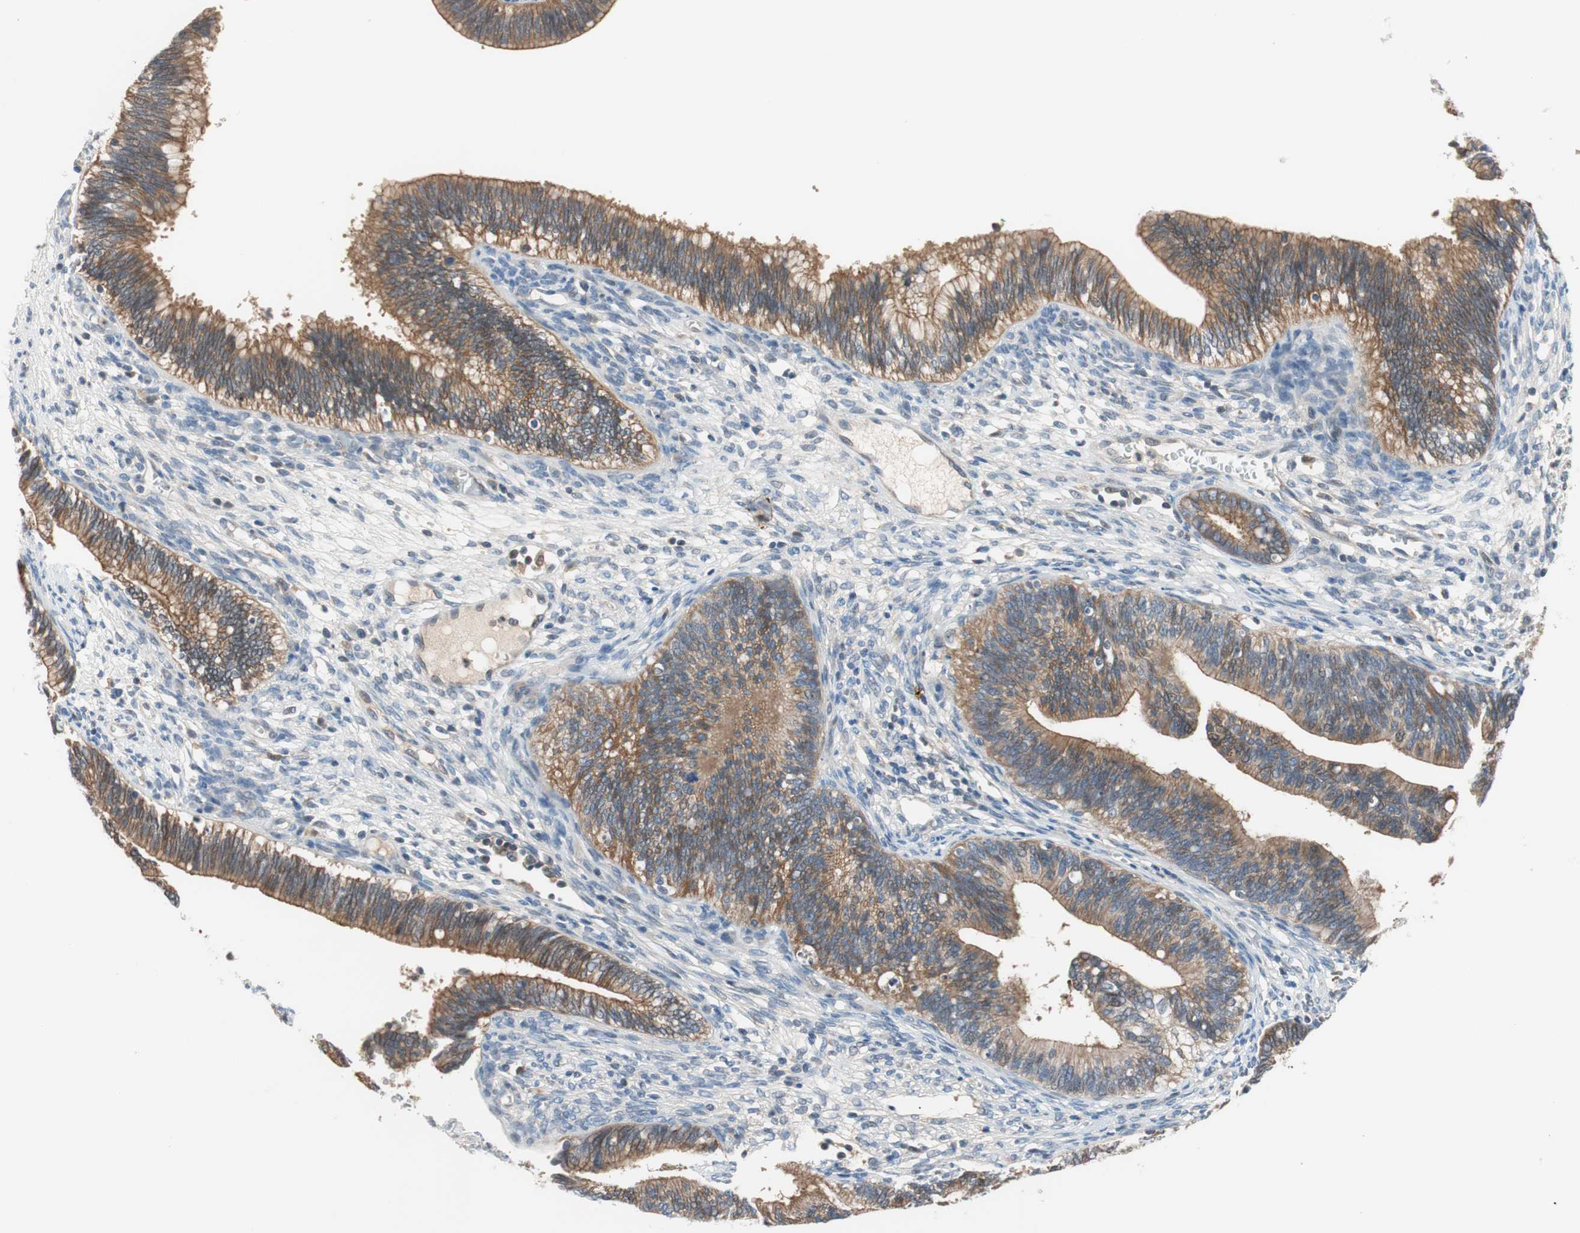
{"staining": {"intensity": "moderate", "quantity": ">75%", "location": "cytoplasmic/membranous"}, "tissue": "cervical cancer", "cell_type": "Tumor cells", "image_type": "cancer", "snomed": [{"axis": "morphology", "description": "Adenocarcinoma, NOS"}, {"axis": "topography", "description": "Cervix"}], "caption": "A photomicrograph showing moderate cytoplasmic/membranous positivity in approximately >75% of tumor cells in cervical adenocarcinoma, as visualized by brown immunohistochemical staining.", "gene": "PCK1", "patient": {"sex": "female", "age": 44}}